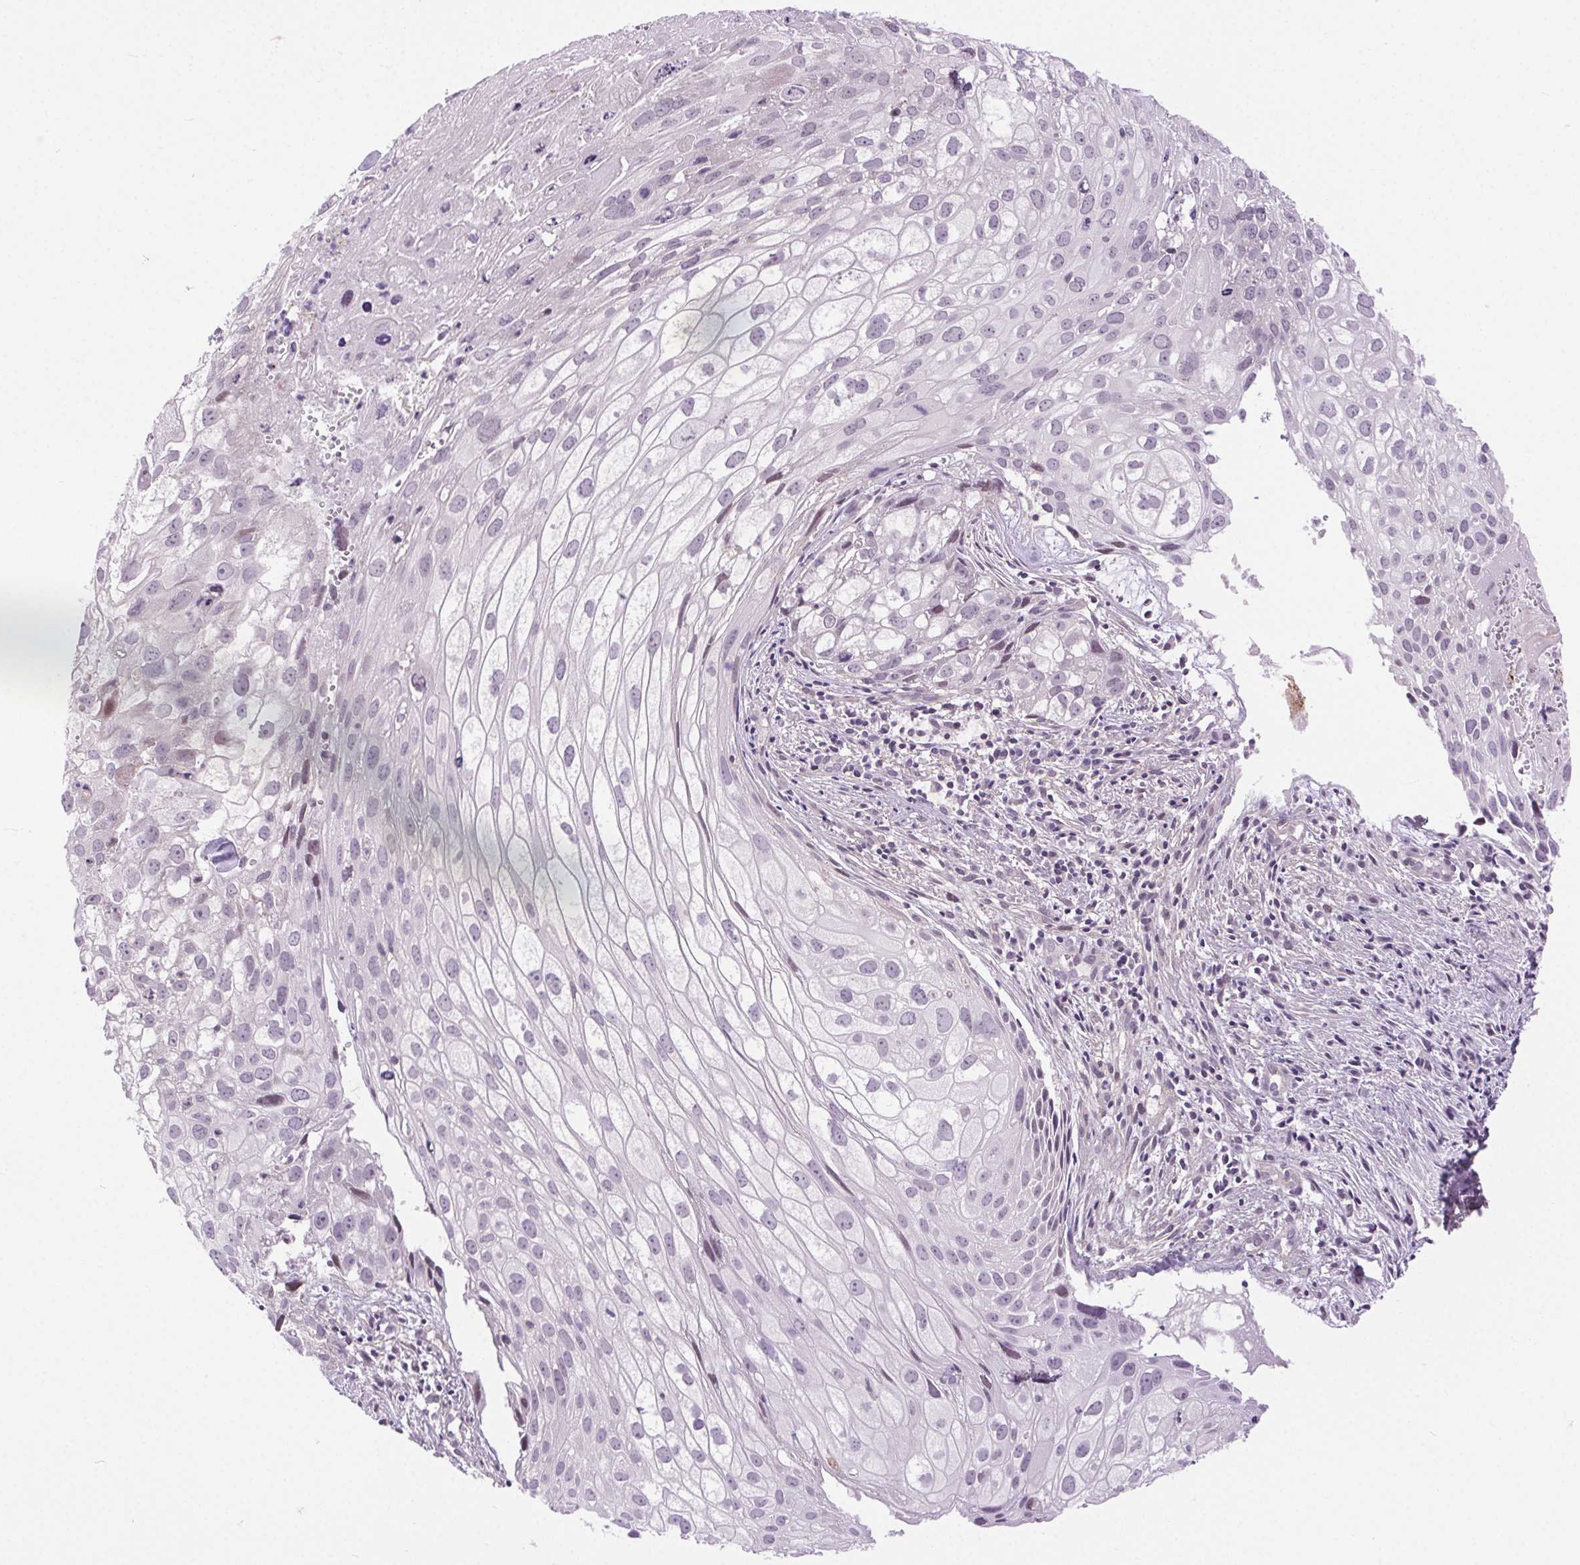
{"staining": {"intensity": "negative", "quantity": "none", "location": "none"}, "tissue": "cervical cancer", "cell_type": "Tumor cells", "image_type": "cancer", "snomed": [{"axis": "morphology", "description": "Squamous cell carcinoma, NOS"}, {"axis": "topography", "description": "Cervix"}], "caption": "Tumor cells are negative for brown protein staining in cervical squamous cell carcinoma.", "gene": "SYT11", "patient": {"sex": "female", "age": 53}}